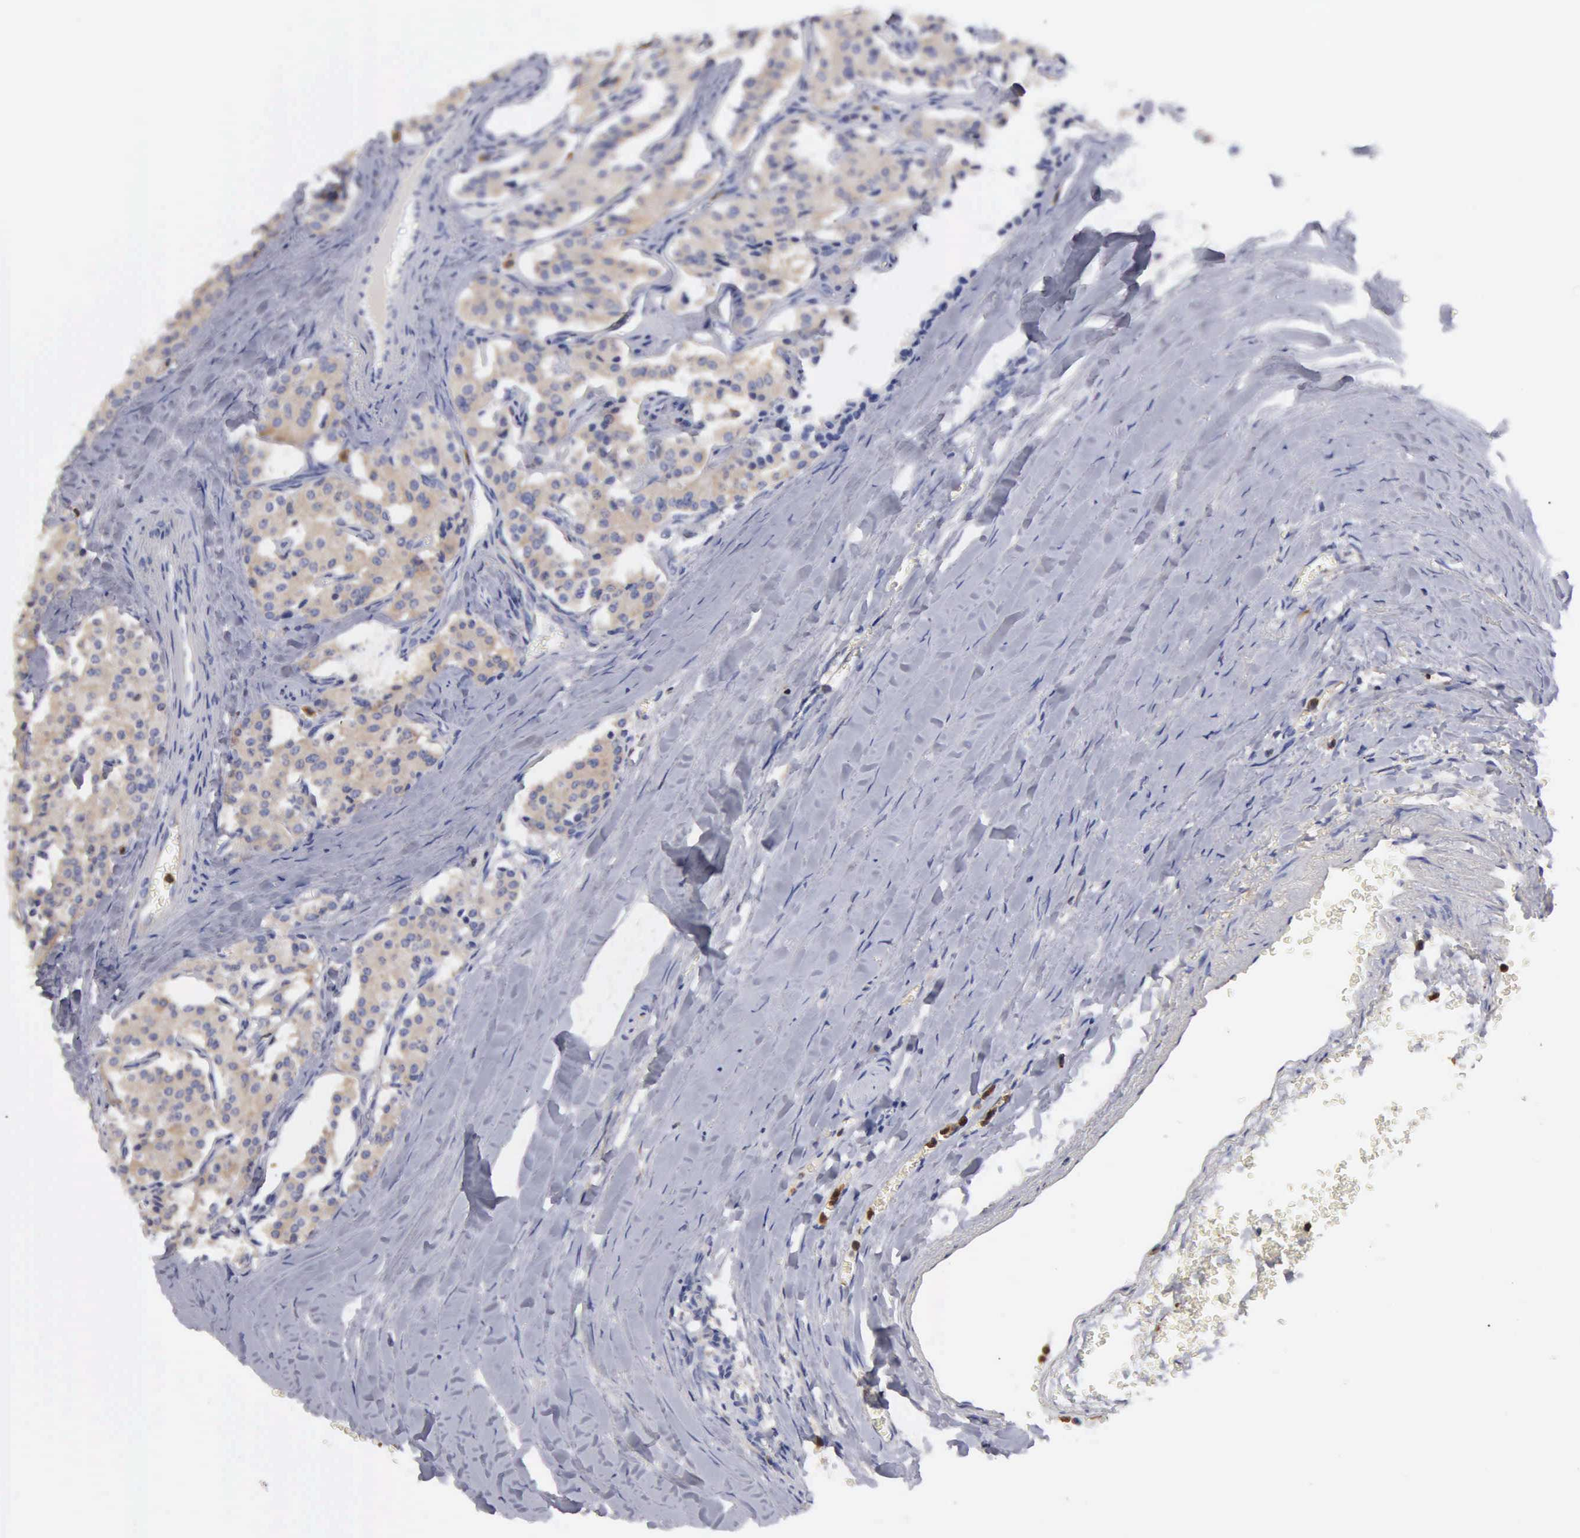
{"staining": {"intensity": "weak", "quantity": ">75%", "location": "cytoplasmic/membranous"}, "tissue": "carcinoid", "cell_type": "Tumor cells", "image_type": "cancer", "snomed": [{"axis": "morphology", "description": "Carcinoid, malignant, NOS"}, {"axis": "topography", "description": "Bronchus"}], "caption": "Weak cytoplasmic/membranous protein positivity is seen in approximately >75% of tumor cells in carcinoid (malignant).", "gene": "G6PD", "patient": {"sex": "male", "age": 55}}